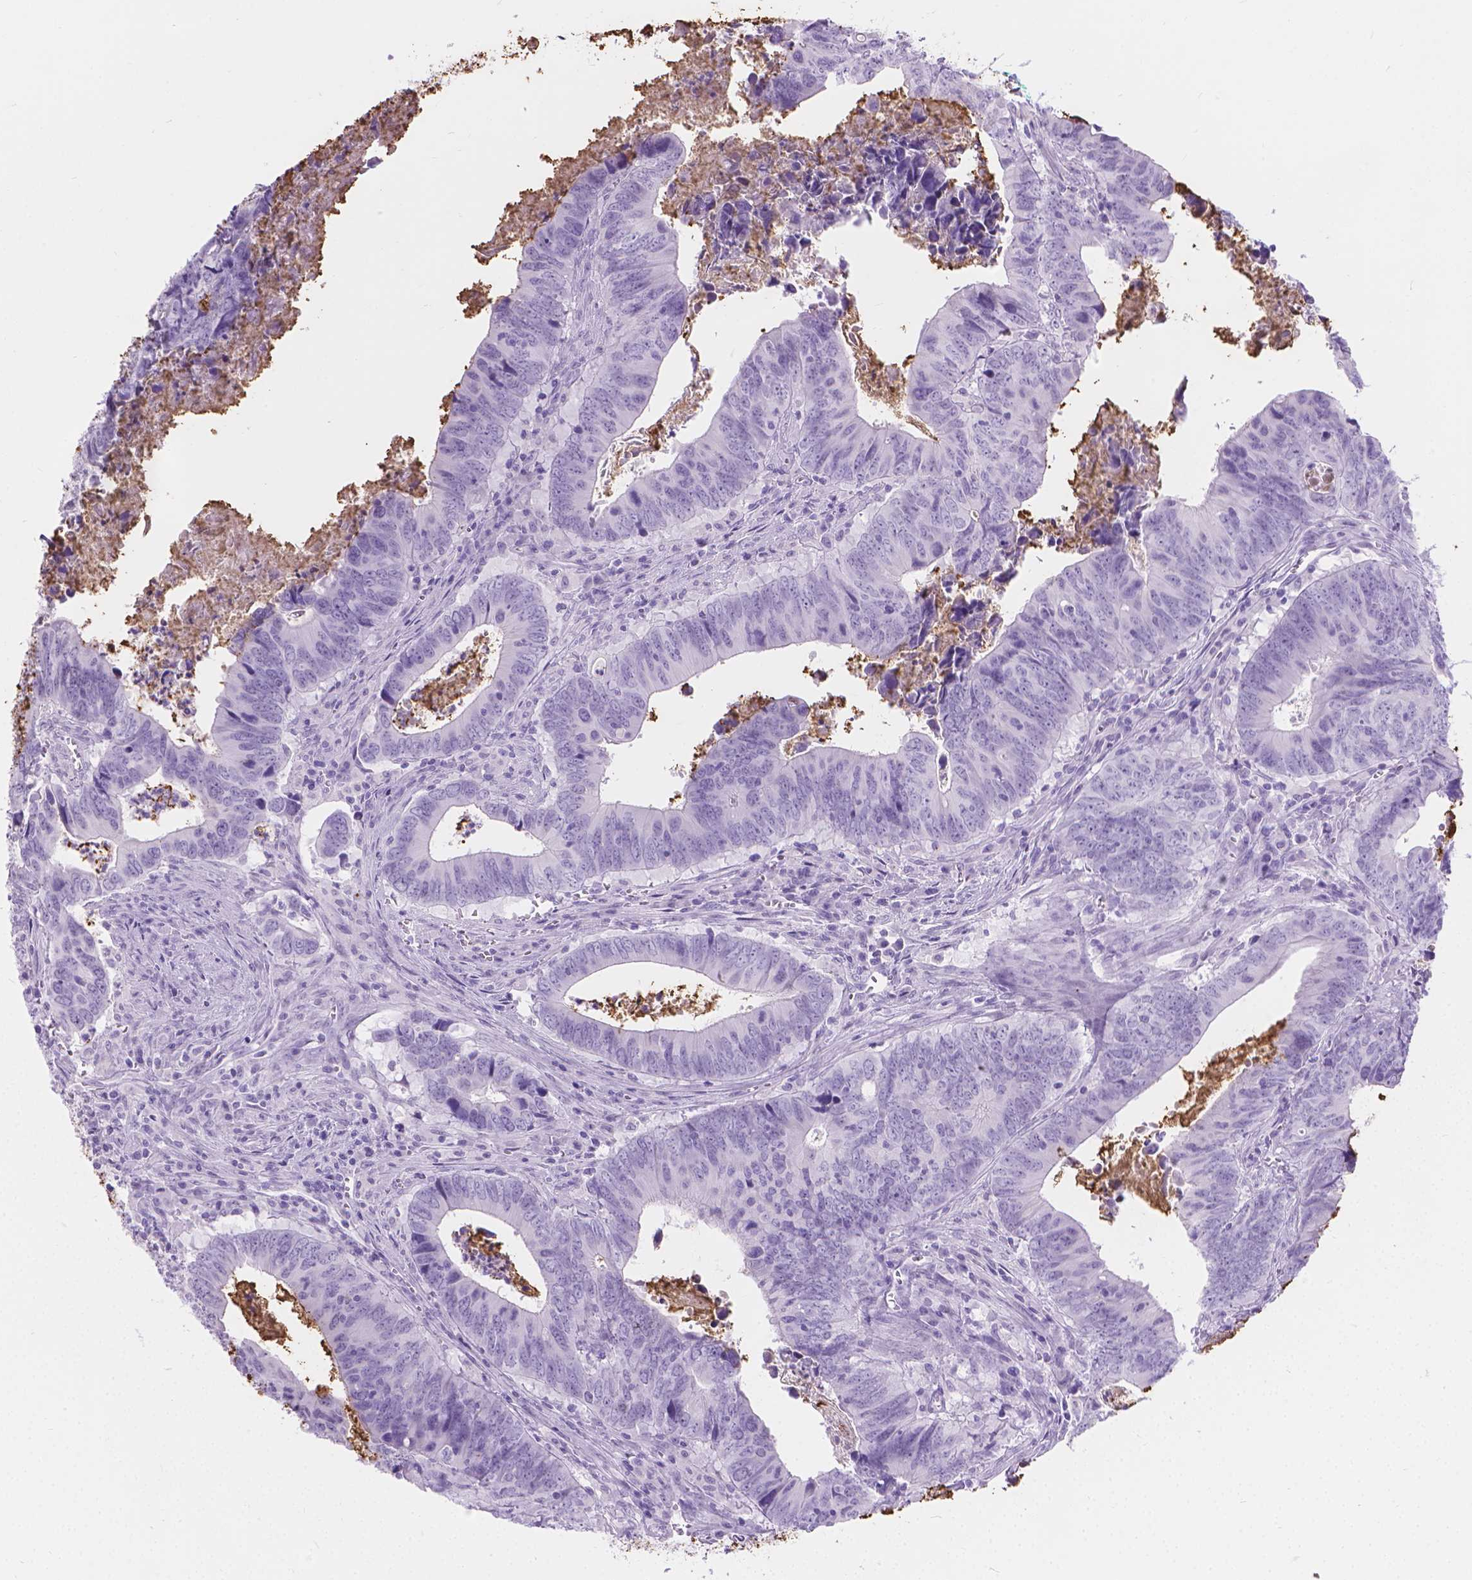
{"staining": {"intensity": "negative", "quantity": "none", "location": "none"}, "tissue": "colorectal cancer", "cell_type": "Tumor cells", "image_type": "cancer", "snomed": [{"axis": "morphology", "description": "Adenocarcinoma, NOS"}, {"axis": "topography", "description": "Colon"}], "caption": "A histopathology image of human colorectal cancer (adenocarcinoma) is negative for staining in tumor cells.", "gene": "CFAP52", "patient": {"sex": "female", "age": 82}}